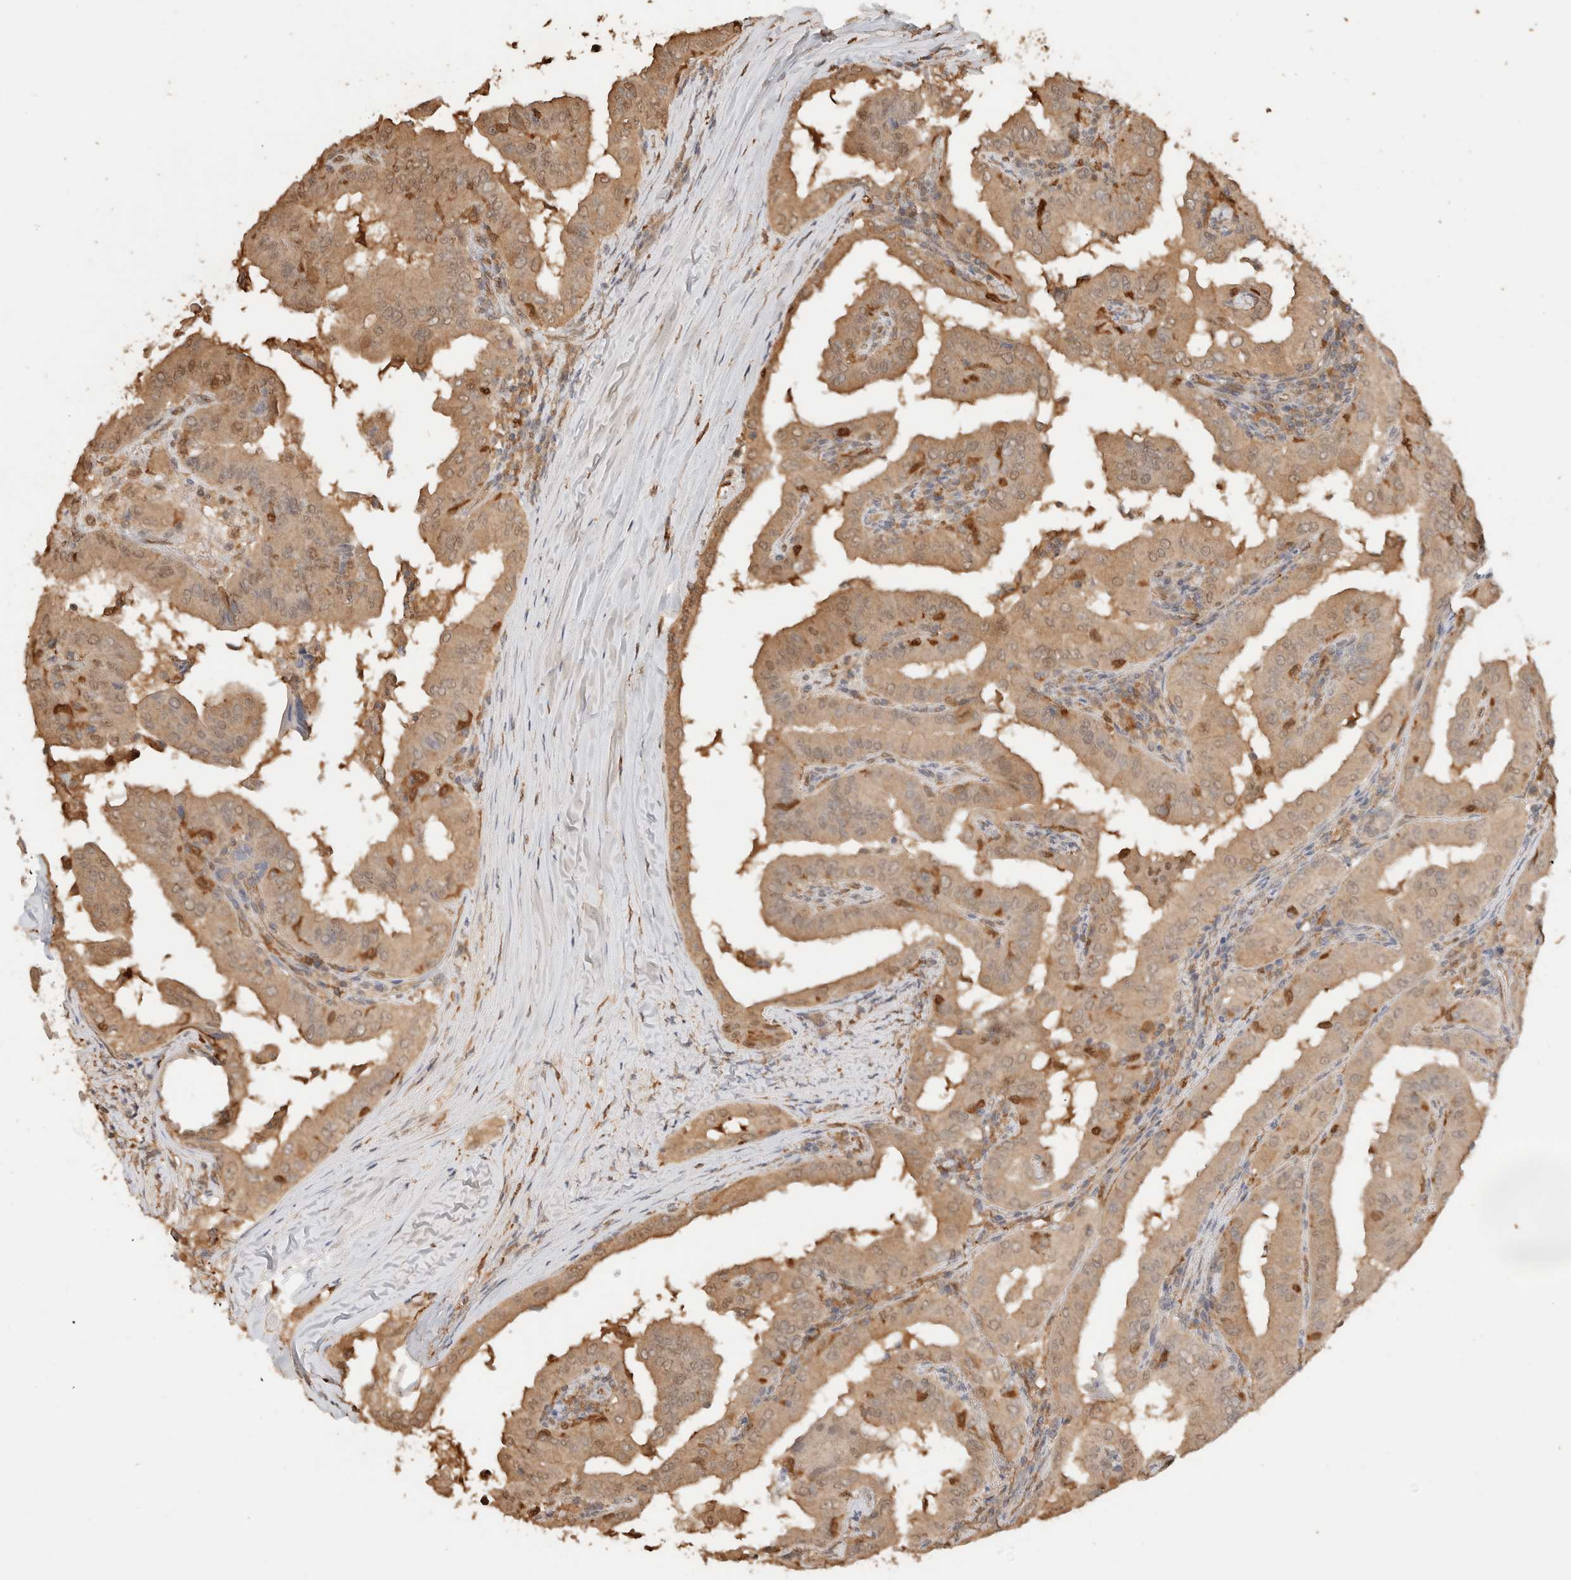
{"staining": {"intensity": "weak", "quantity": ">75%", "location": "cytoplasmic/membranous,nuclear"}, "tissue": "thyroid cancer", "cell_type": "Tumor cells", "image_type": "cancer", "snomed": [{"axis": "morphology", "description": "Papillary adenocarcinoma, NOS"}, {"axis": "topography", "description": "Thyroid gland"}], "caption": "Thyroid cancer (papillary adenocarcinoma) tissue shows weak cytoplasmic/membranous and nuclear staining in about >75% of tumor cells, visualized by immunohistochemistry. Immunohistochemistry stains the protein of interest in brown and the nuclei are stained blue.", "gene": "YWHAH", "patient": {"sex": "male", "age": 33}}